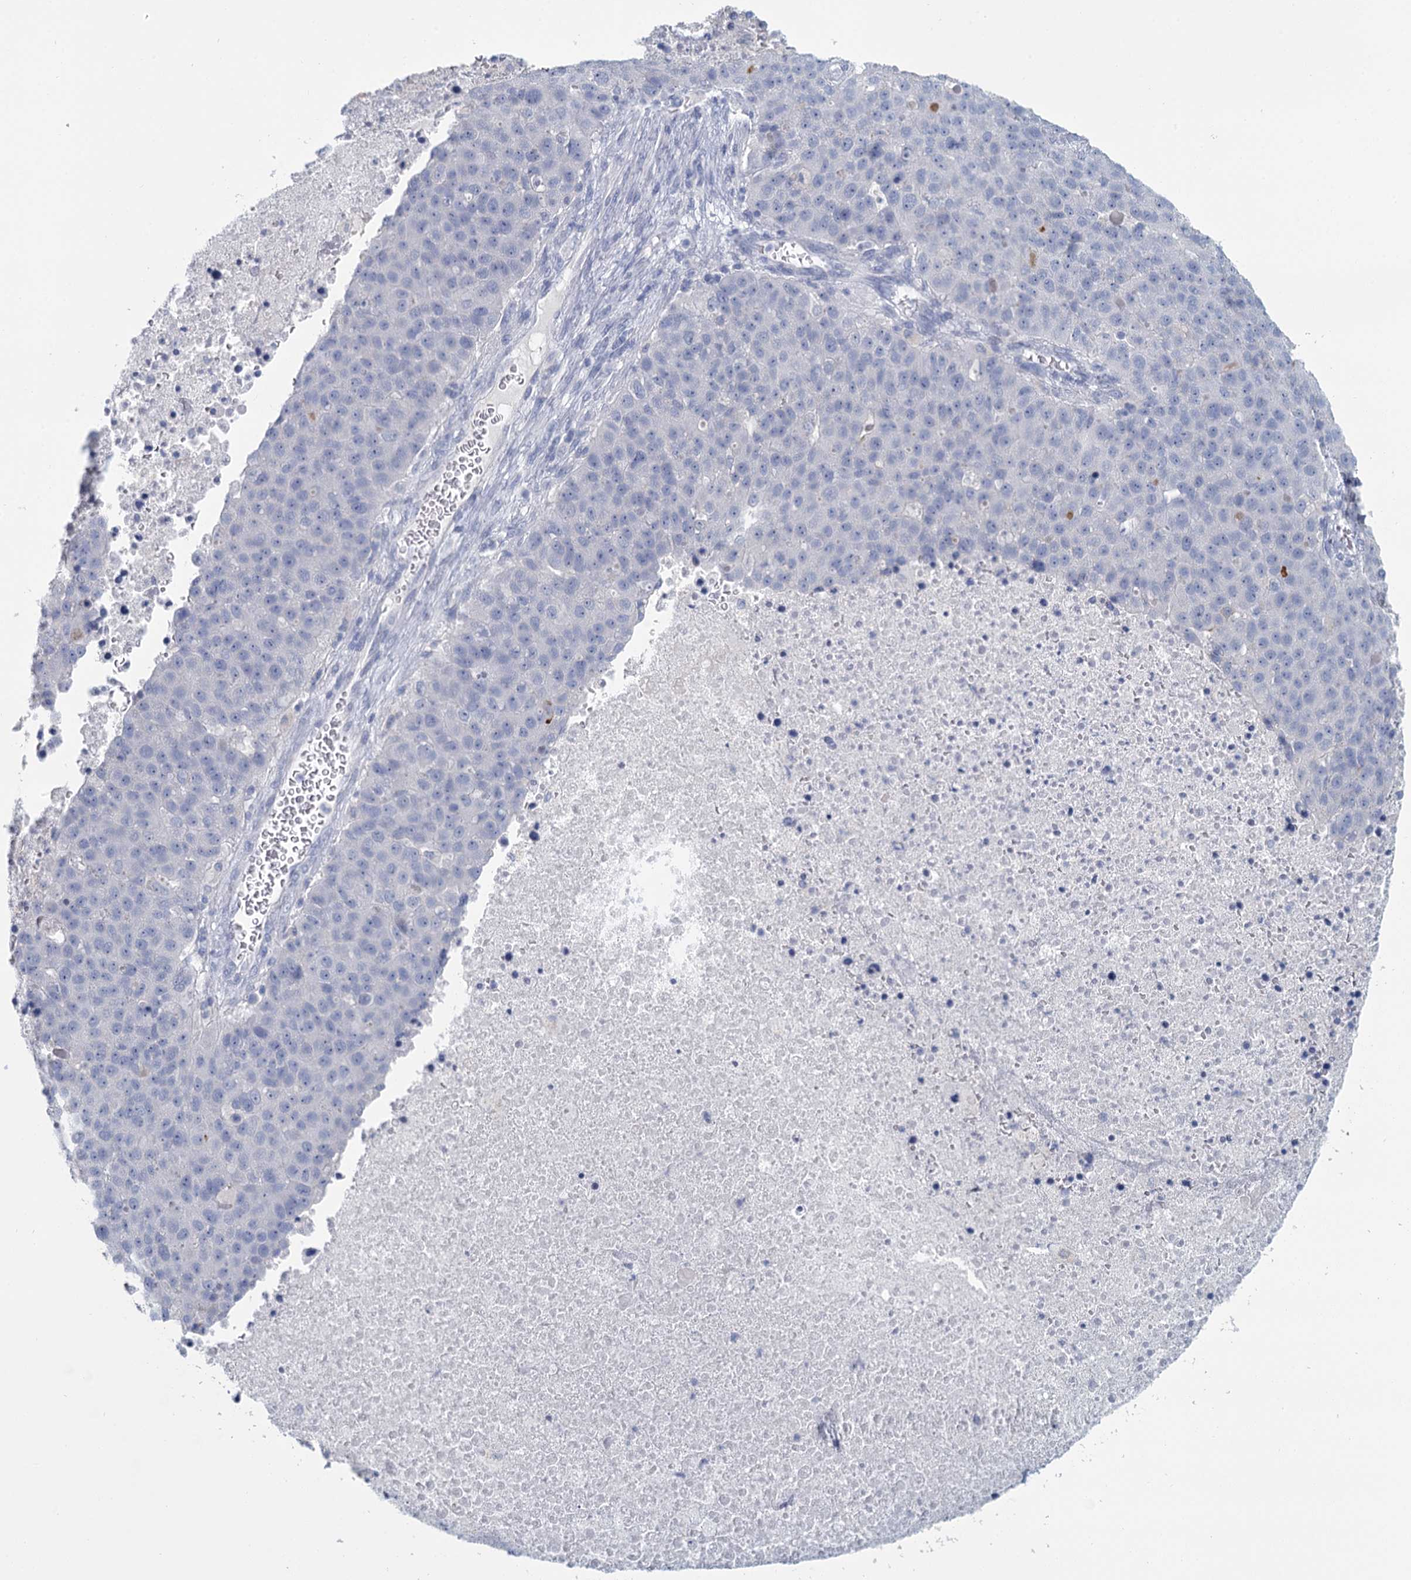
{"staining": {"intensity": "negative", "quantity": "none", "location": "none"}, "tissue": "pancreatic cancer", "cell_type": "Tumor cells", "image_type": "cancer", "snomed": [{"axis": "morphology", "description": "Adenocarcinoma, NOS"}, {"axis": "topography", "description": "Pancreas"}], "caption": "Immunohistochemistry of human pancreatic cancer (adenocarcinoma) shows no staining in tumor cells. (Immunohistochemistry (ihc), brightfield microscopy, high magnification).", "gene": "CHGA", "patient": {"sex": "female", "age": 61}}